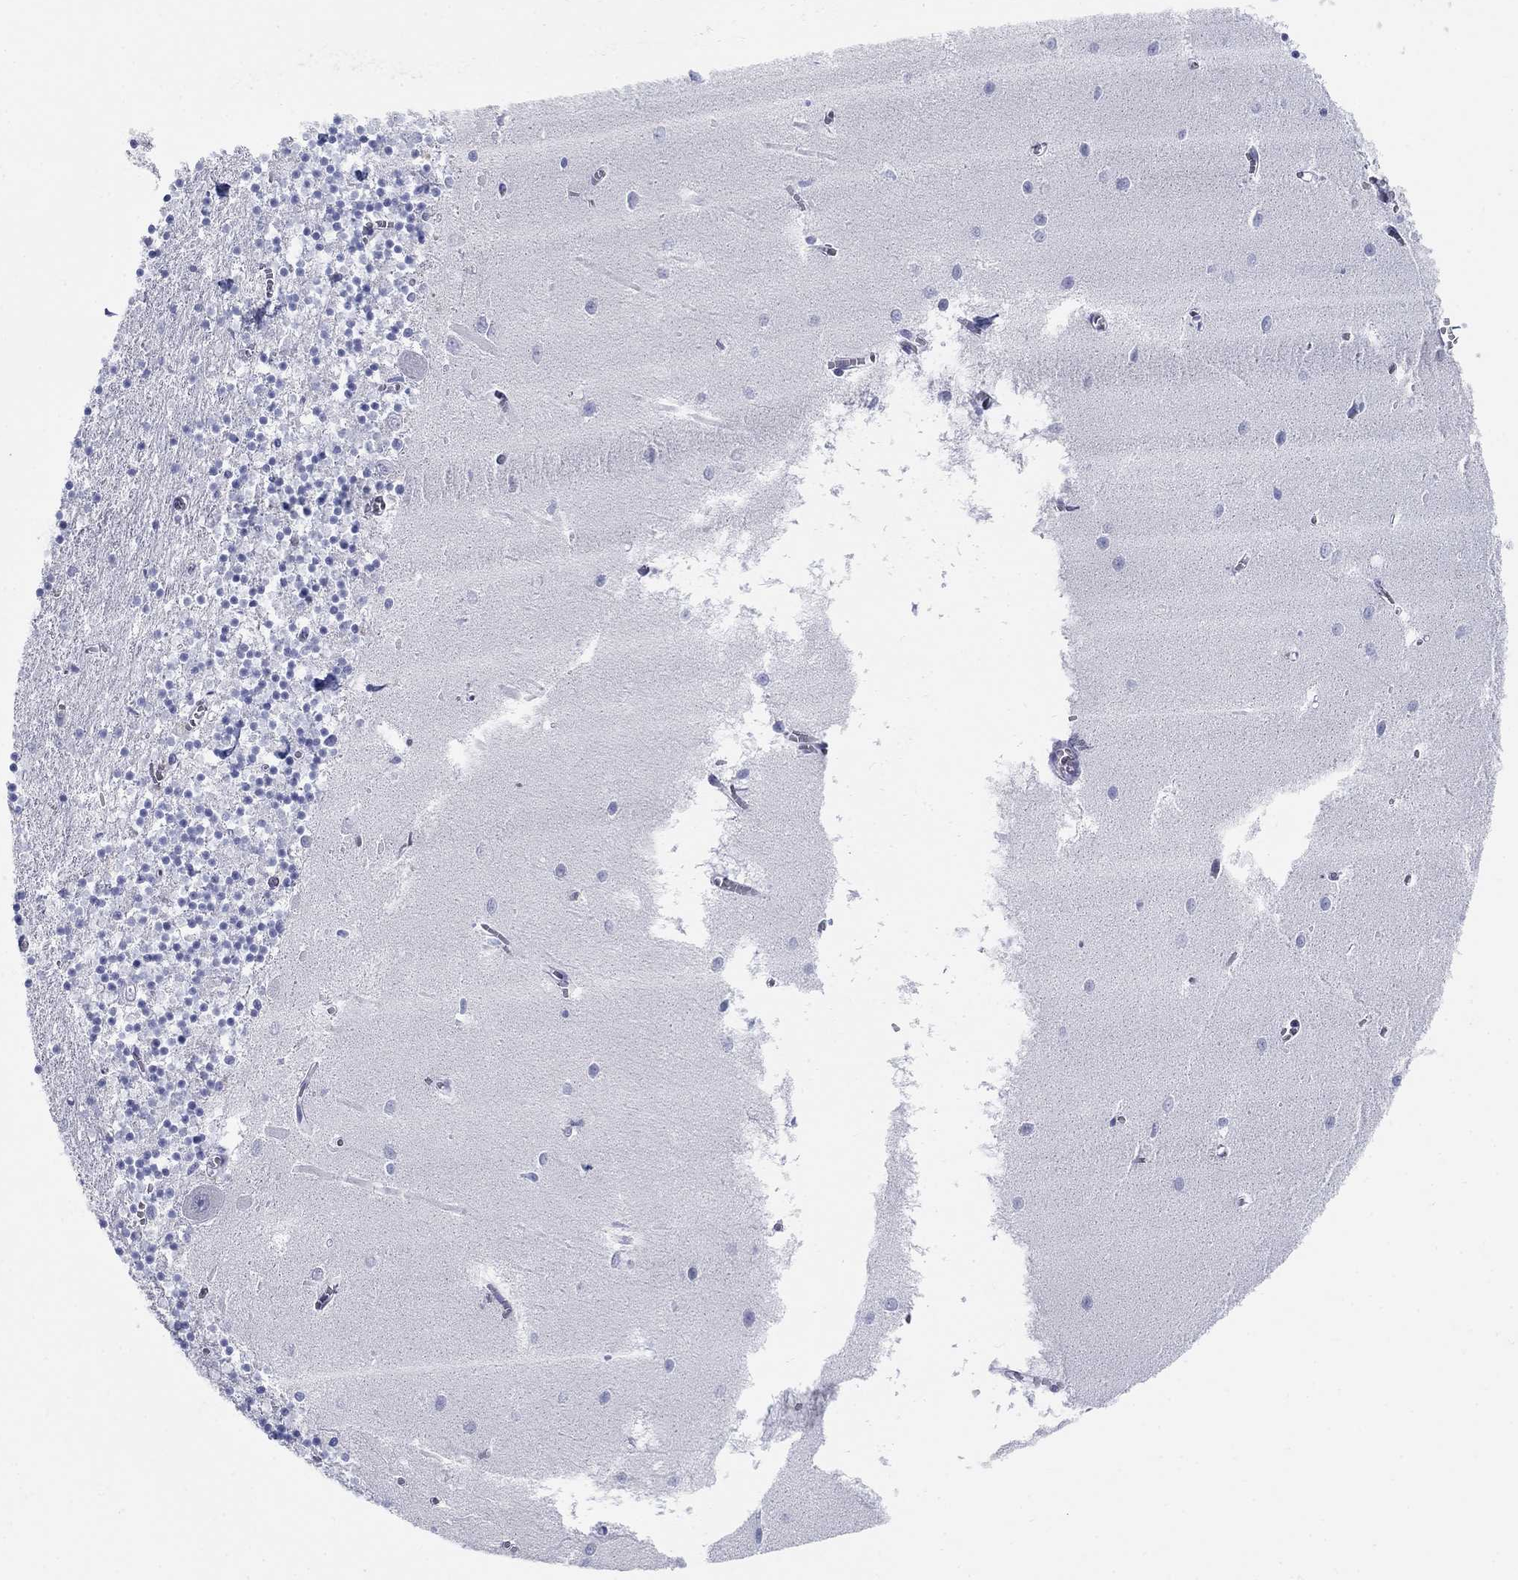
{"staining": {"intensity": "negative", "quantity": "none", "location": "none"}, "tissue": "cerebellum", "cell_type": "Cells in granular layer", "image_type": "normal", "snomed": [{"axis": "morphology", "description": "Normal tissue, NOS"}, {"axis": "topography", "description": "Cerebellum"}], "caption": "DAB immunohistochemical staining of unremarkable human cerebellum displays no significant expression in cells in granular layer. (Brightfield microscopy of DAB (3,3'-diaminobenzidine) immunohistochemistry (IHC) at high magnification).", "gene": "HEATR4", "patient": {"sex": "female", "age": 64}}